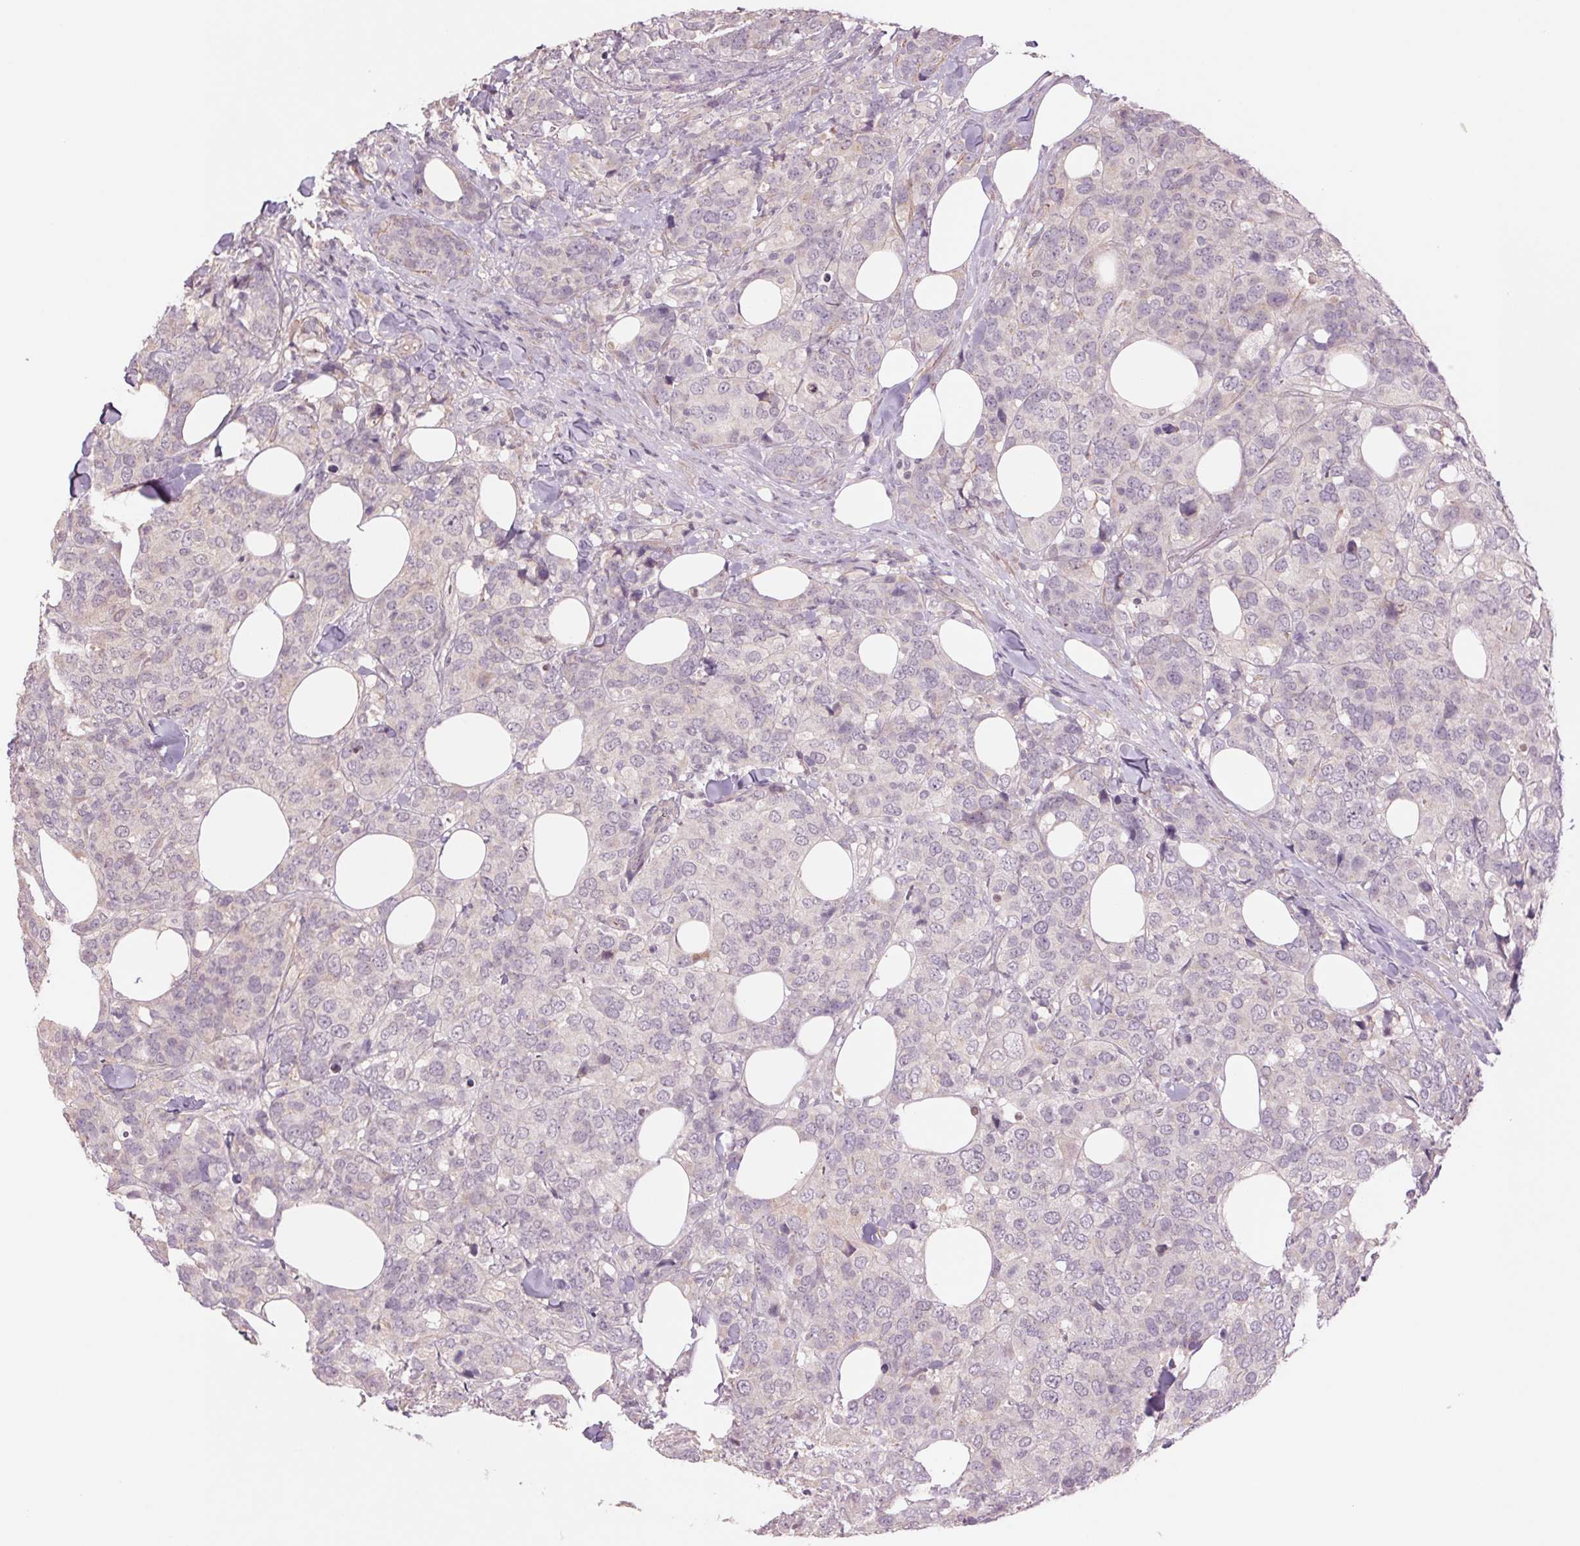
{"staining": {"intensity": "negative", "quantity": "none", "location": "none"}, "tissue": "breast cancer", "cell_type": "Tumor cells", "image_type": "cancer", "snomed": [{"axis": "morphology", "description": "Lobular carcinoma"}, {"axis": "topography", "description": "Breast"}], "caption": "This is a photomicrograph of immunohistochemistry staining of breast cancer, which shows no staining in tumor cells.", "gene": "PPIA", "patient": {"sex": "female", "age": 59}}